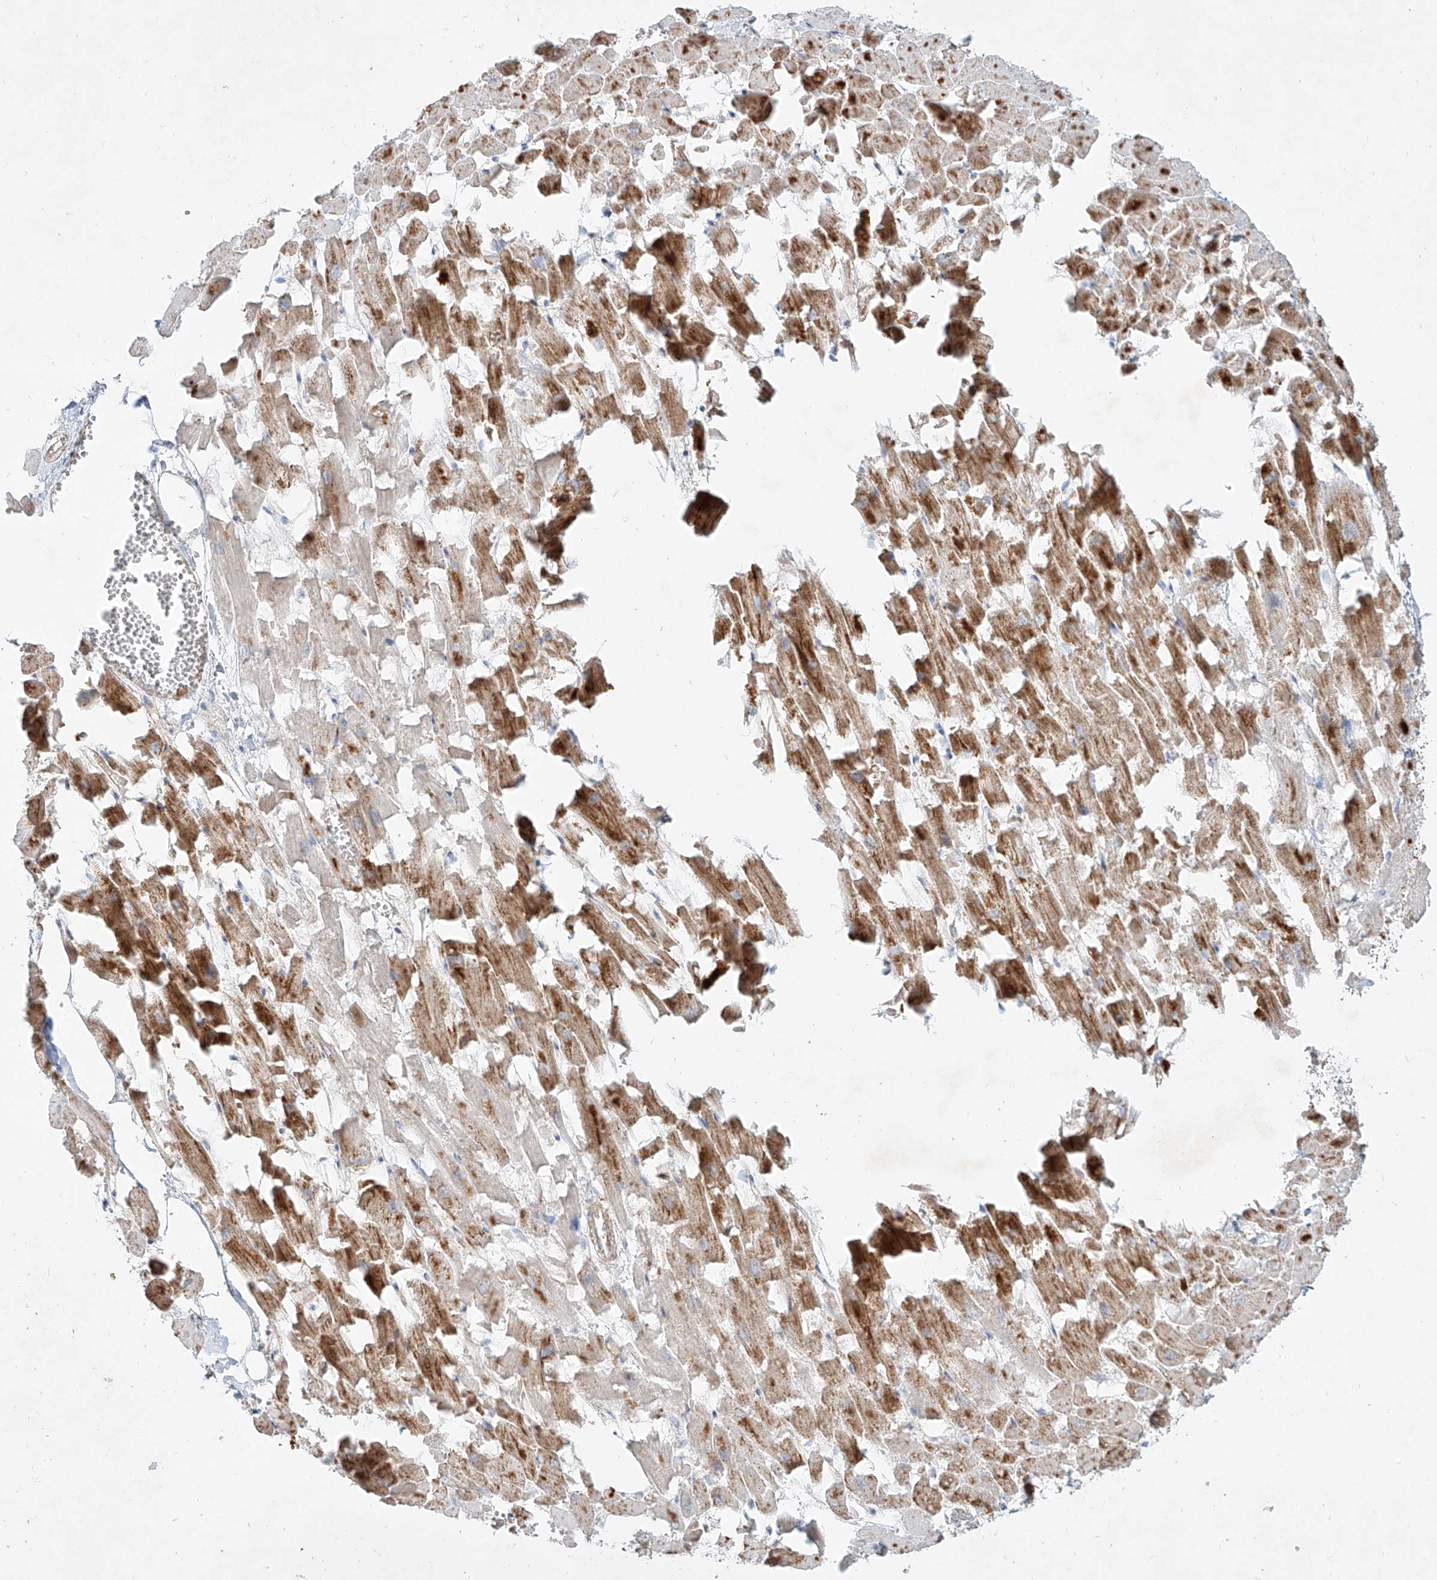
{"staining": {"intensity": "moderate", "quantity": "25%-75%", "location": "cytoplasmic/membranous"}, "tissue": "heart muscle", "cell_type": "Cardiomyocytes", "image_type": "normal", "snomed": [{"axis": "morphology", "description": "Normal tissue, NOS"}, {"axis": "topography", "description": "Heart"}], "caption": "Heart muscle stained for a protein (brown) displays moderate cytoplasmic/membranous positive staining in approximately 25%-75% of cardiomyocytes.", "gene": "AJM1", "patient": {"sex": "female", "age": 64}}